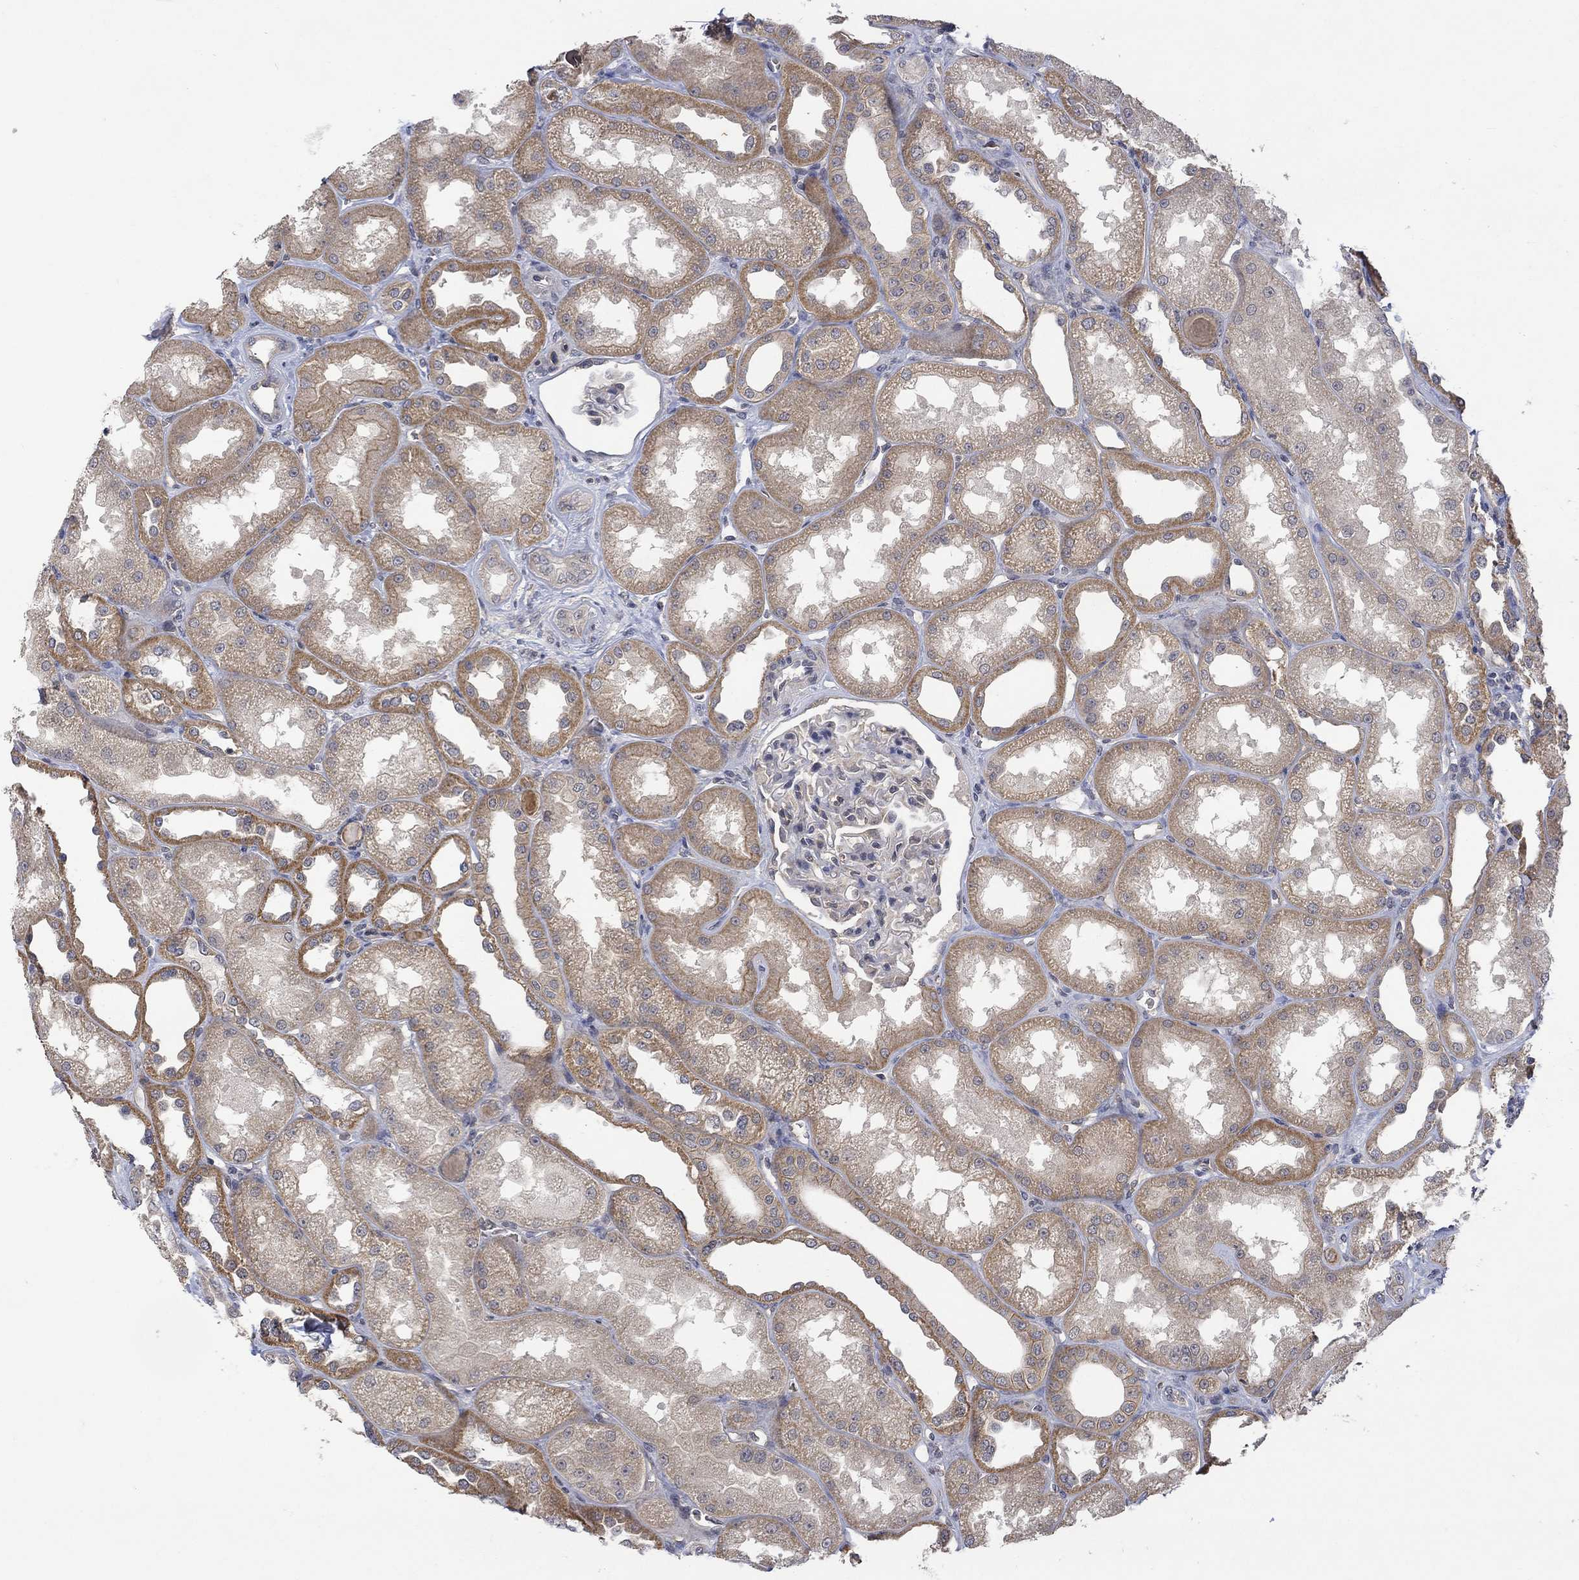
{"staining": {"intensity": "negative", "quantity": "none", "location": "none"}, "tissue": "kidney", "cell_type": "Cells in glomeruli", "image_type": "normal", "snomed": [{"axis": "morphology", "description": "Normal tissue, NOS"}, {"axis": "topography", "description": "Kidney"}], "caption": "DAB (3,3'-diaminobenzidine) immunohistochemical staining of normal human kidney demonstrates no significant positivity in cells in glomeruli. The staining was performed using DAB to visualize the protein expression in brown, while the nuclei were stained in blue with hematoxylin (Magnification: 20x).", "gene": "GRIN2D", "patient": {"sex": "male", "age": 61}}